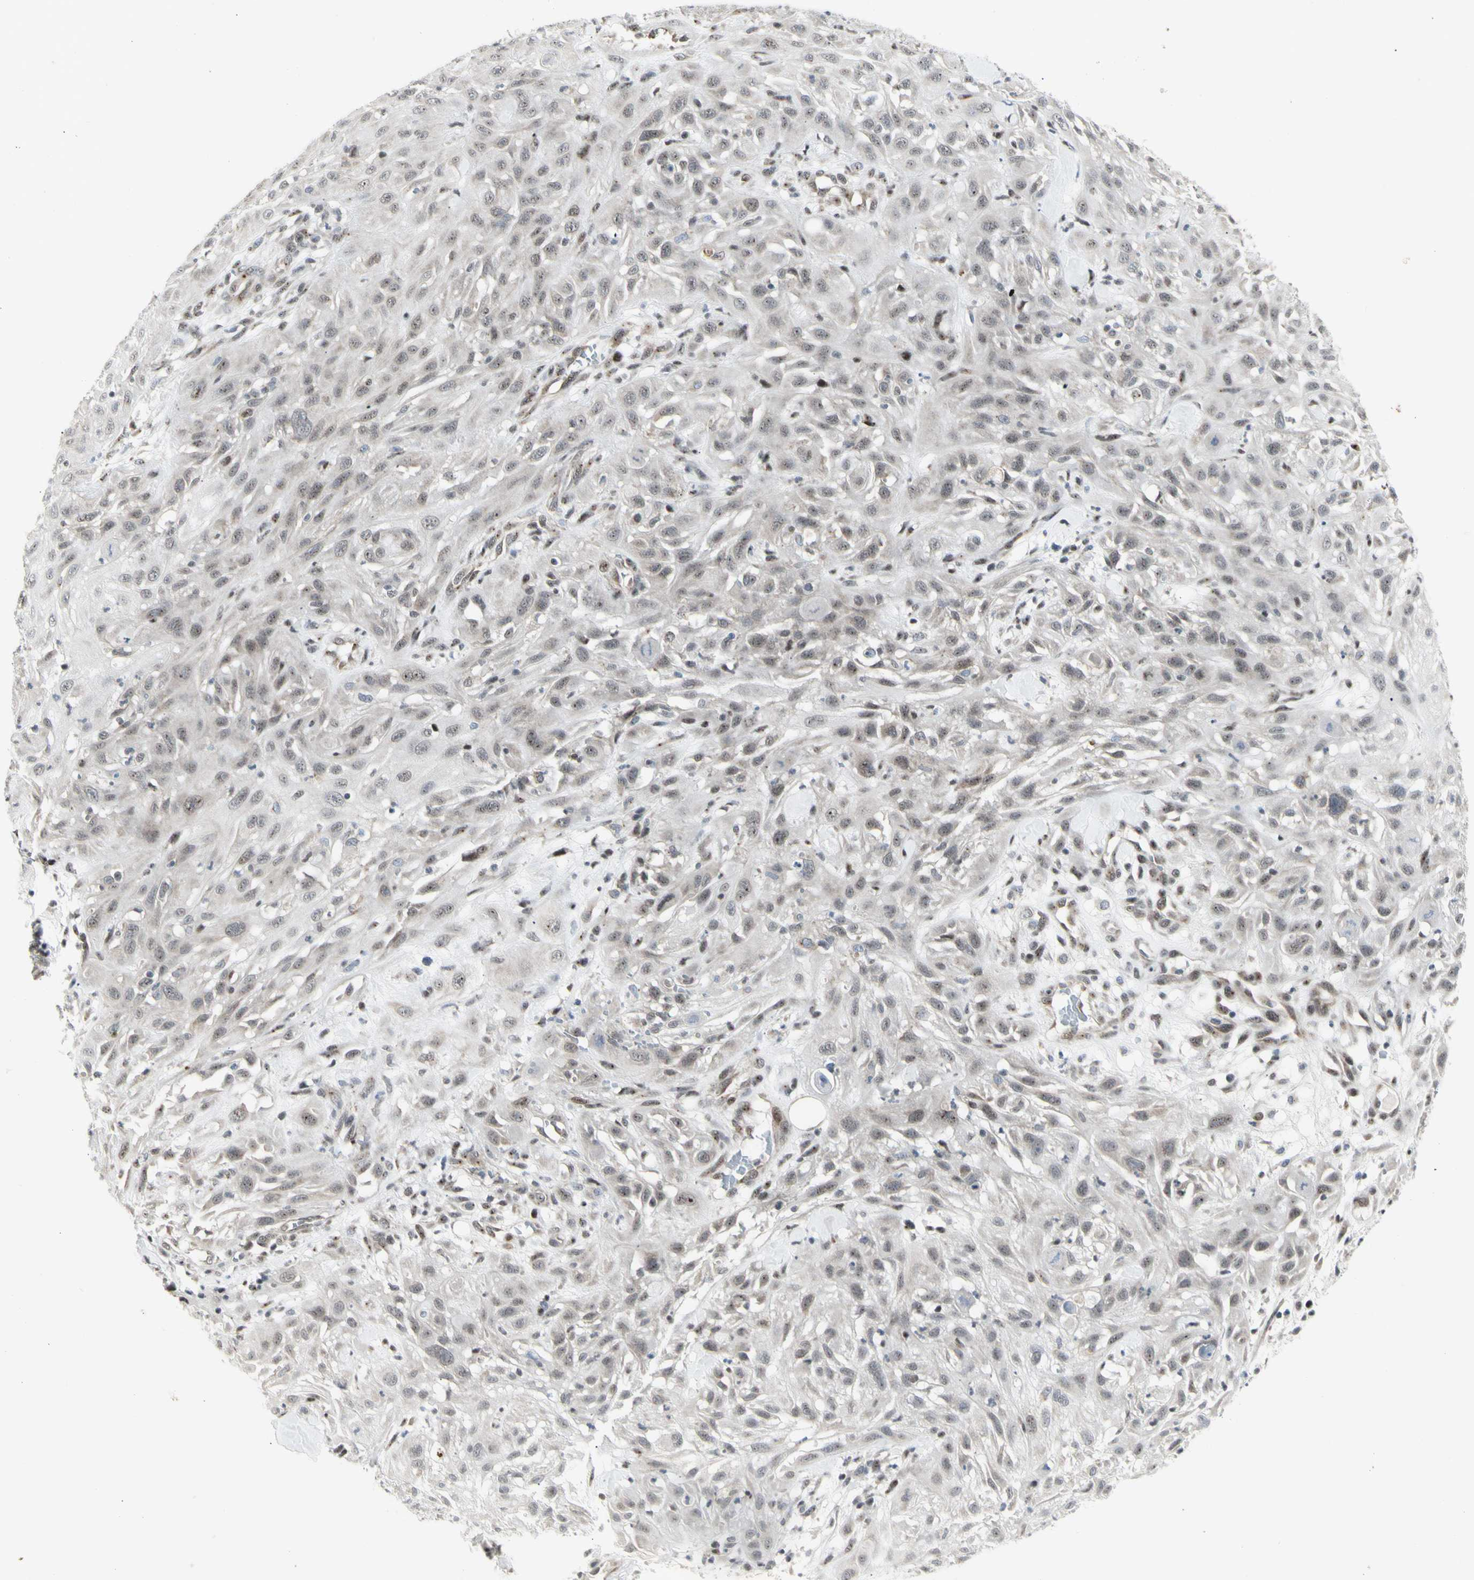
{"staining": {"intensity": "negative", "quantity": "none", "location": "none"}, "tissue": "skin cancer", "cell_type": "Tumor cells", "image_type": "cancer", "snomed": [{"axis": "morphology", "description": "Squamous cell carcinoma, NOS"}, {"axis": "topography", "description": "Skin"}], "caption": "Squamous cell carcinoma (skin) stained for a protein using immunohistochemistry (IHC) displays no positivity tumor cells.", "gene": "DHRS7B", "patient": {"sex": "male", "age": 75}}